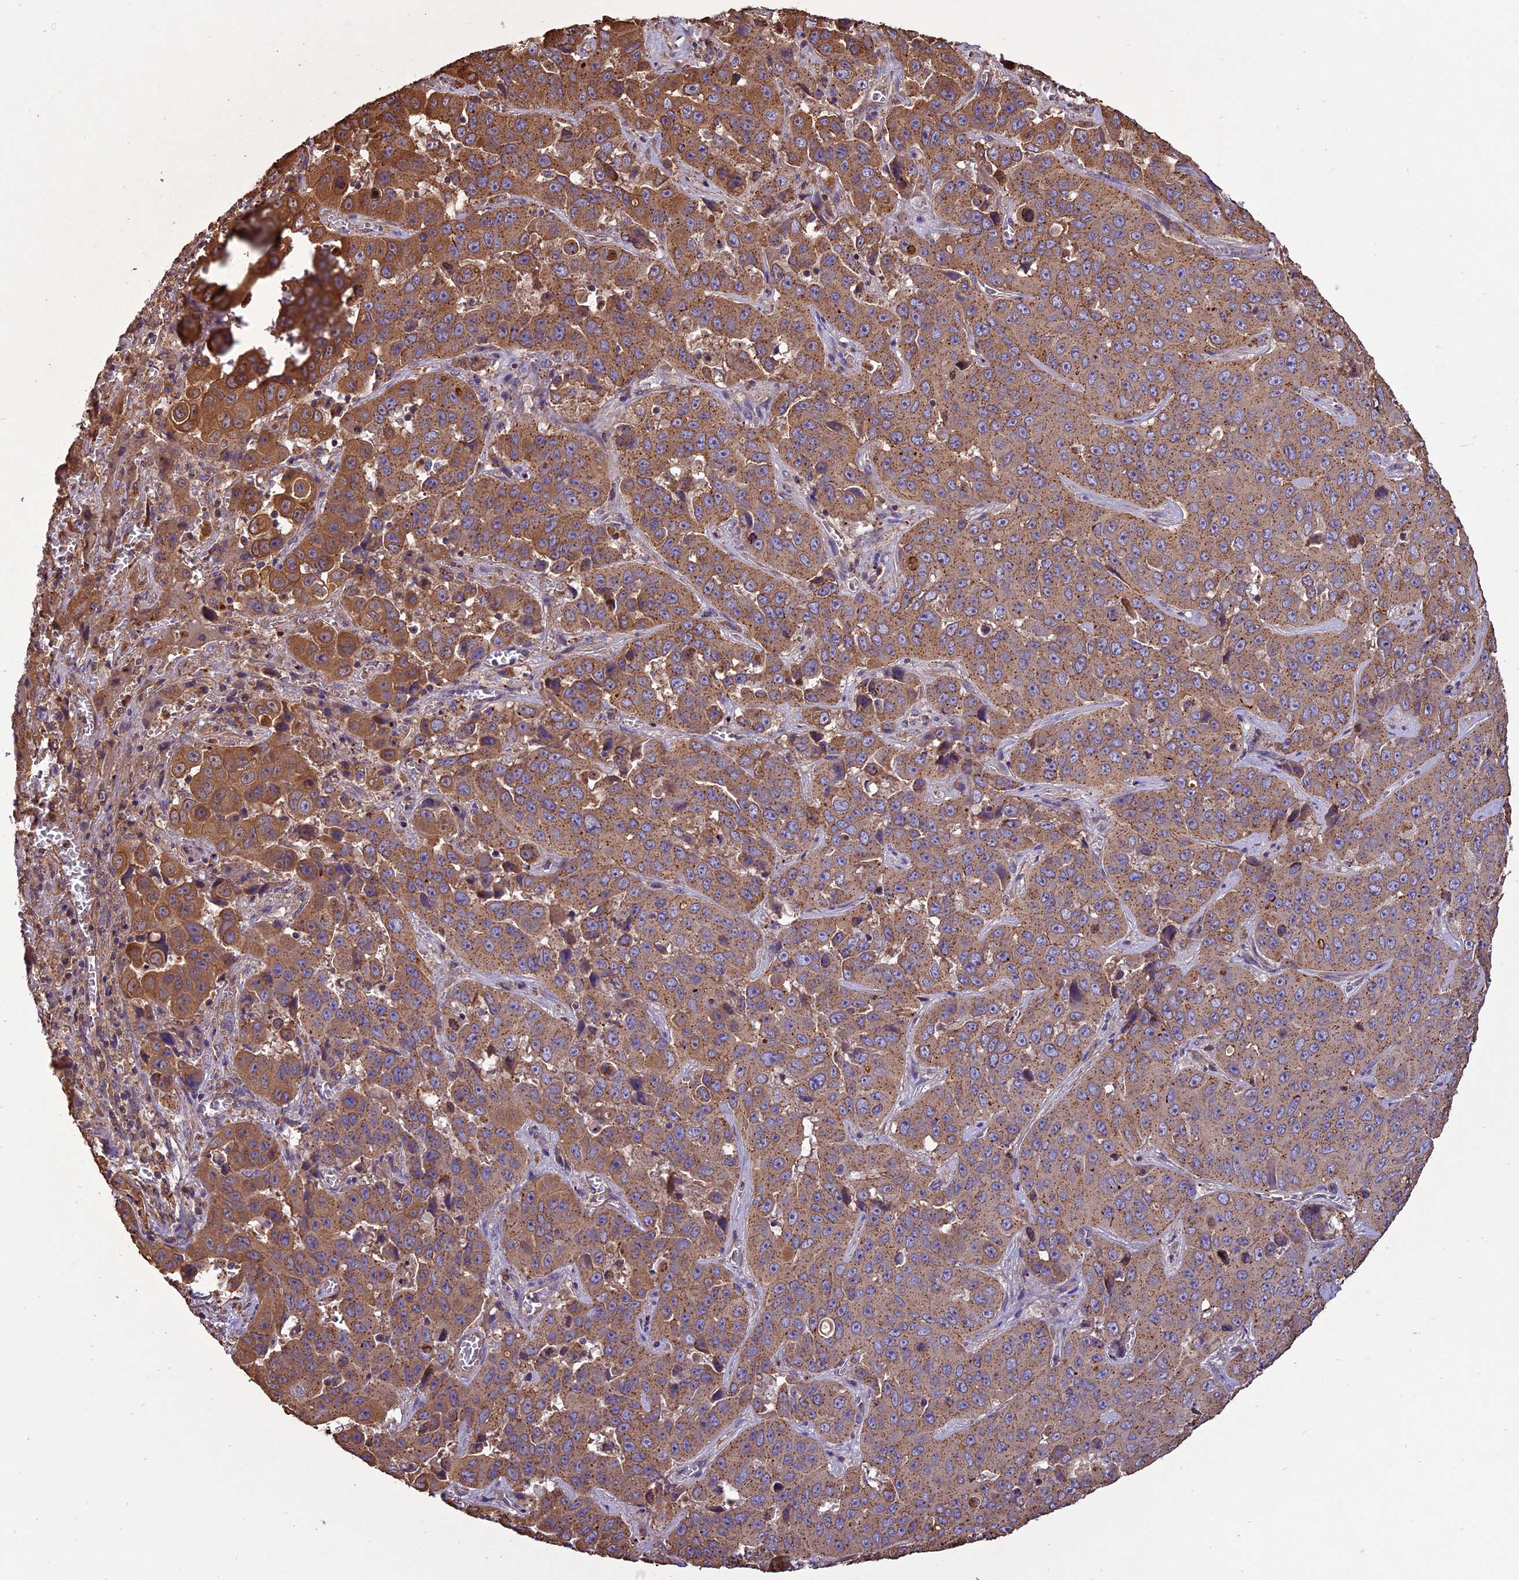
{"staining": {"intensity": "moderate", "quantity": "25%-75%", "location": "cytoplasmic/membranous"}, "tissue": "liver cancer", "cell_type": "Tumor cells", "image_type": "cancer", "snomed": [{"axis": "morphology", "description": "Cholangiocarcinoma"}, {"axis": "topography", "description": "Liver"}], "caption": "IHC photomicrograph of neoplastic tissue: cholangiocarcinoma (liver) stained using immunohistochemistry (IHC) displays medium levels of moderate protein expression localized specifically in the cytoplasmic/membranous of tumor cells, appearing as a cytoplasmic/membranous brown color.", "gene": "CHMP2A", "patient": {"sex": "female", "age": 52}}